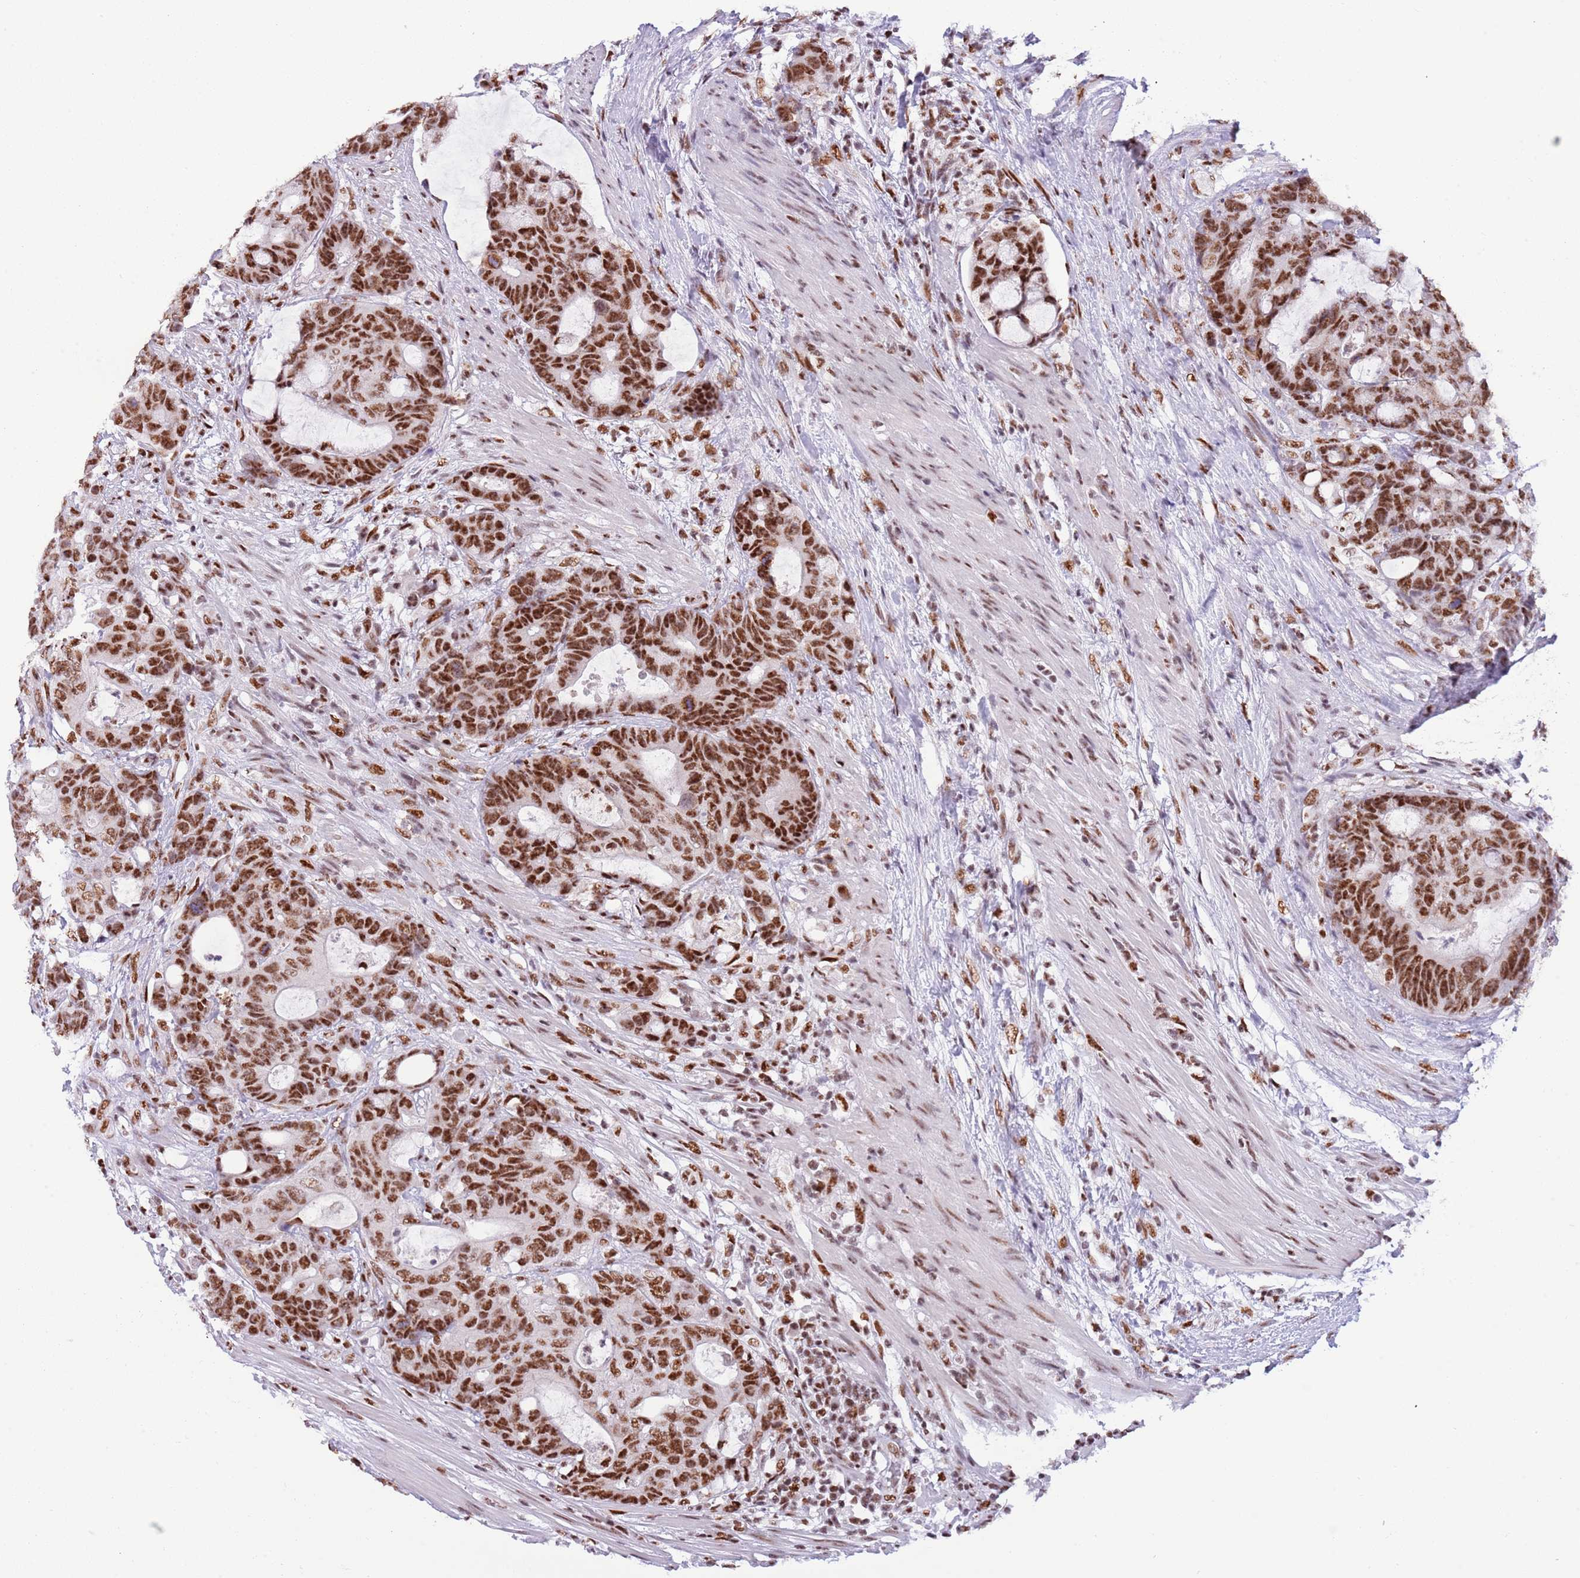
{"staining": {"intensity": "strong", "quantity": ">75%", "location": "nuclear"}, "tissue": "colorectal cancer", "cell_type": "Tumor cells", "image_type": "cancer", "snomed": [{"axis": "morphology", "description": "Adenocarcinoma, NOS"}, {"axis": "topography", "description": "Colon"}], "caption": "This is a histology image of immunohistochemistry staining of colorectal cancer, which shows strong positivity in the nuclear of tumor cells.", "gene": "SF3A2", "patient": {"sex": "female", "age": 82}}